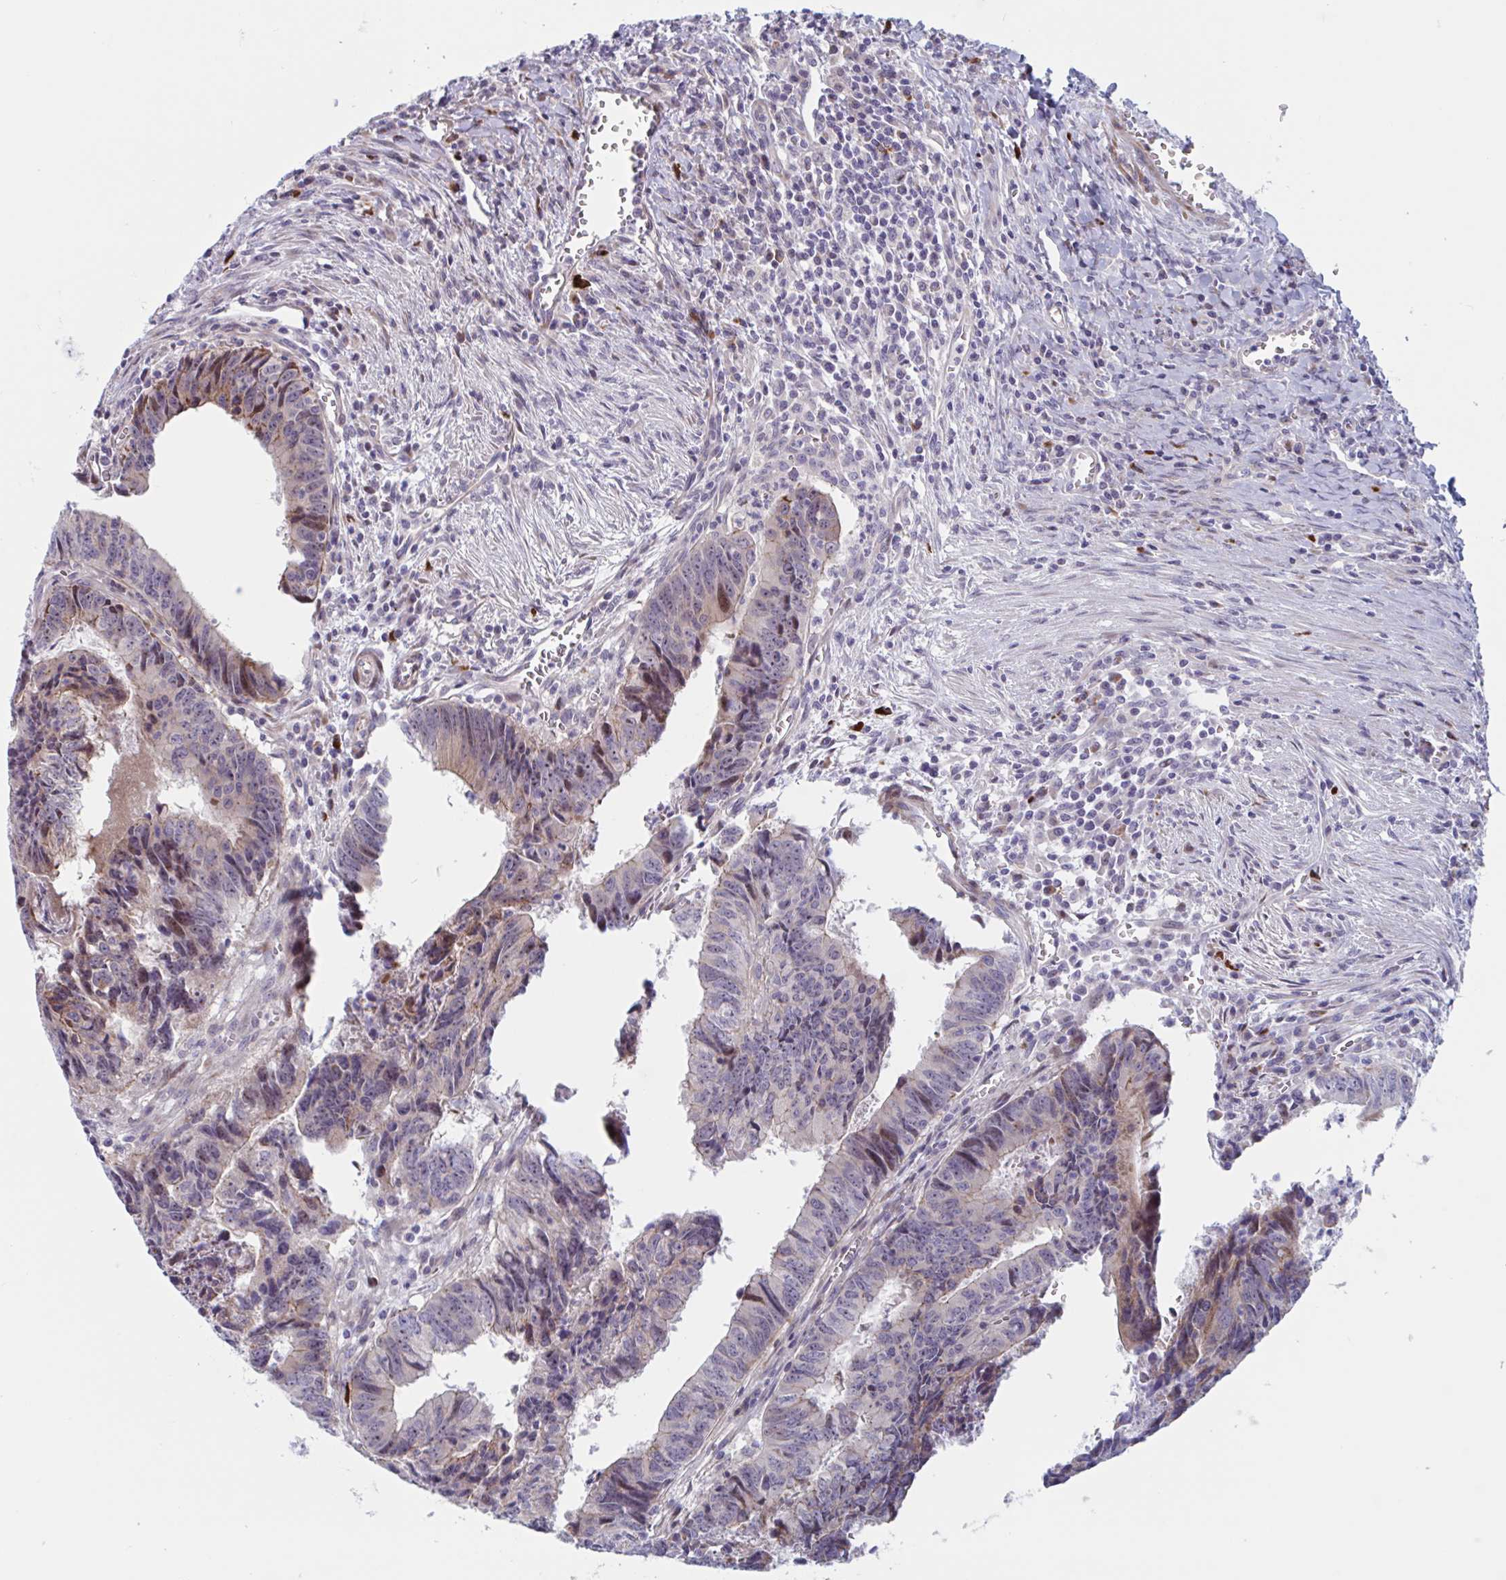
{"staining": {"intensity": "weak", "quantity": "<25%", "location": "cytoplasmic/membranous"}, "tissue": "colorectal cancer", "cell_type": "Tumor cells", "image_type": "cancer", "snomed": [{"axis": "morphology", "description": "Adenocarcinoma, NOS"}, {"axis": "topography", "description": "Colon"}], "caption": "Colorectal cancer was stained to show a protein in brown. There is no significant positivity in tumor cells. (Immunohistochemistry, brightfield microscopy, high magnification).", "gene": "DUXA", "patient": {"sex": "male", "age": 86}}